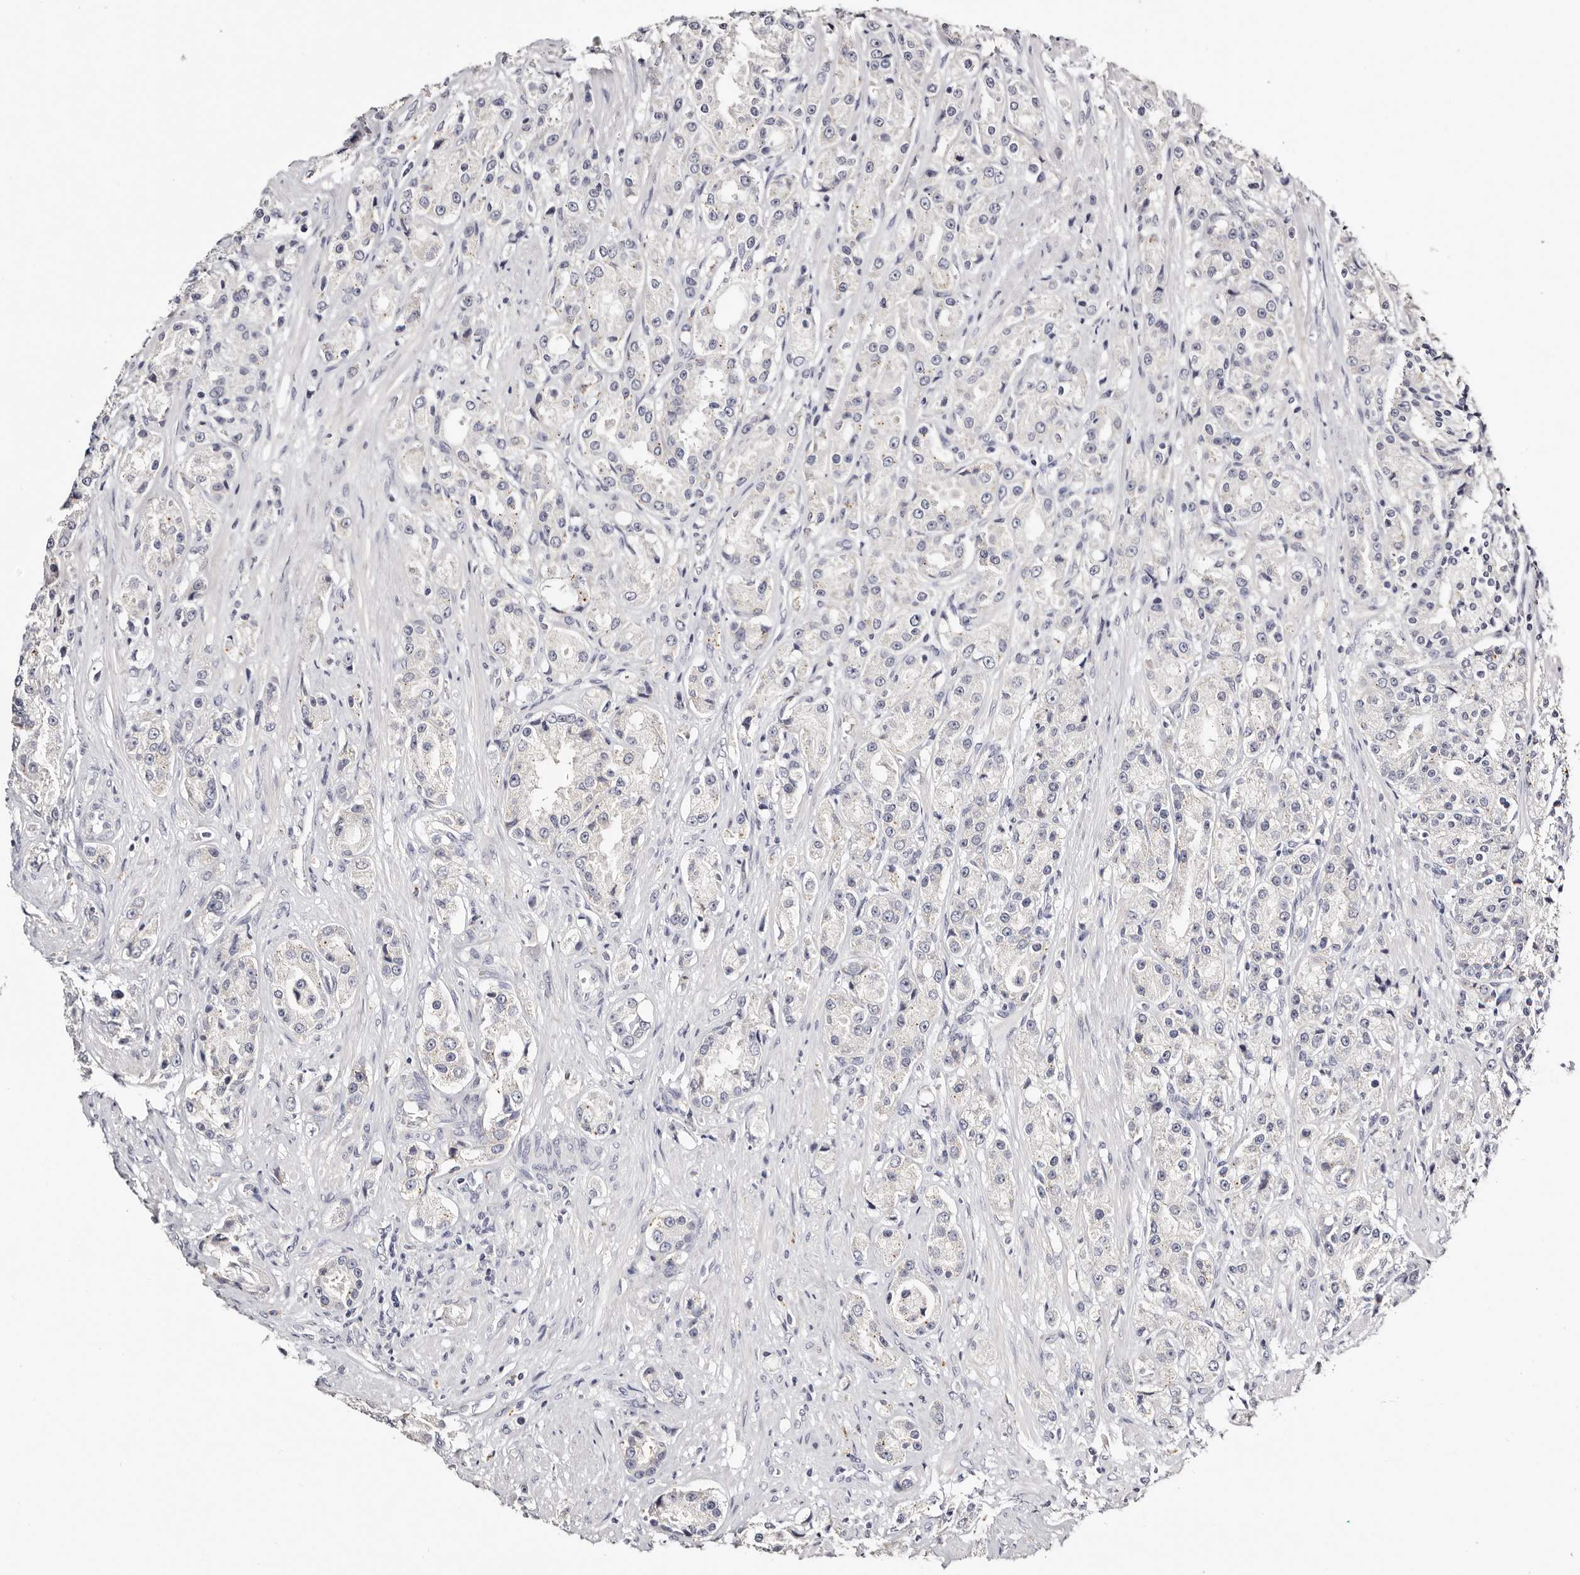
{"staining": {"intensity": "negative", "quantity": "none", "location": "none"}, "tissue": "prostate cancer", "cell_type": "Tumor cells", "image_type": "cancer", "snomed": [{"axis": "morphology", "description": "Adenocarcinoma, High grade"}, {"axis": "topography", "description": "Prostate"}], "caption": "Prostate cancer (adenocarcinoma (high-grade)) was stained to show a protein in brown. There is no significant staining in tumor cells. The staining is performed using DAB brown chromogen with nuclei counter-stained in using hematoxylin.", "gene": "ROM1", "patient": {"sex": "male", "age": 60}}